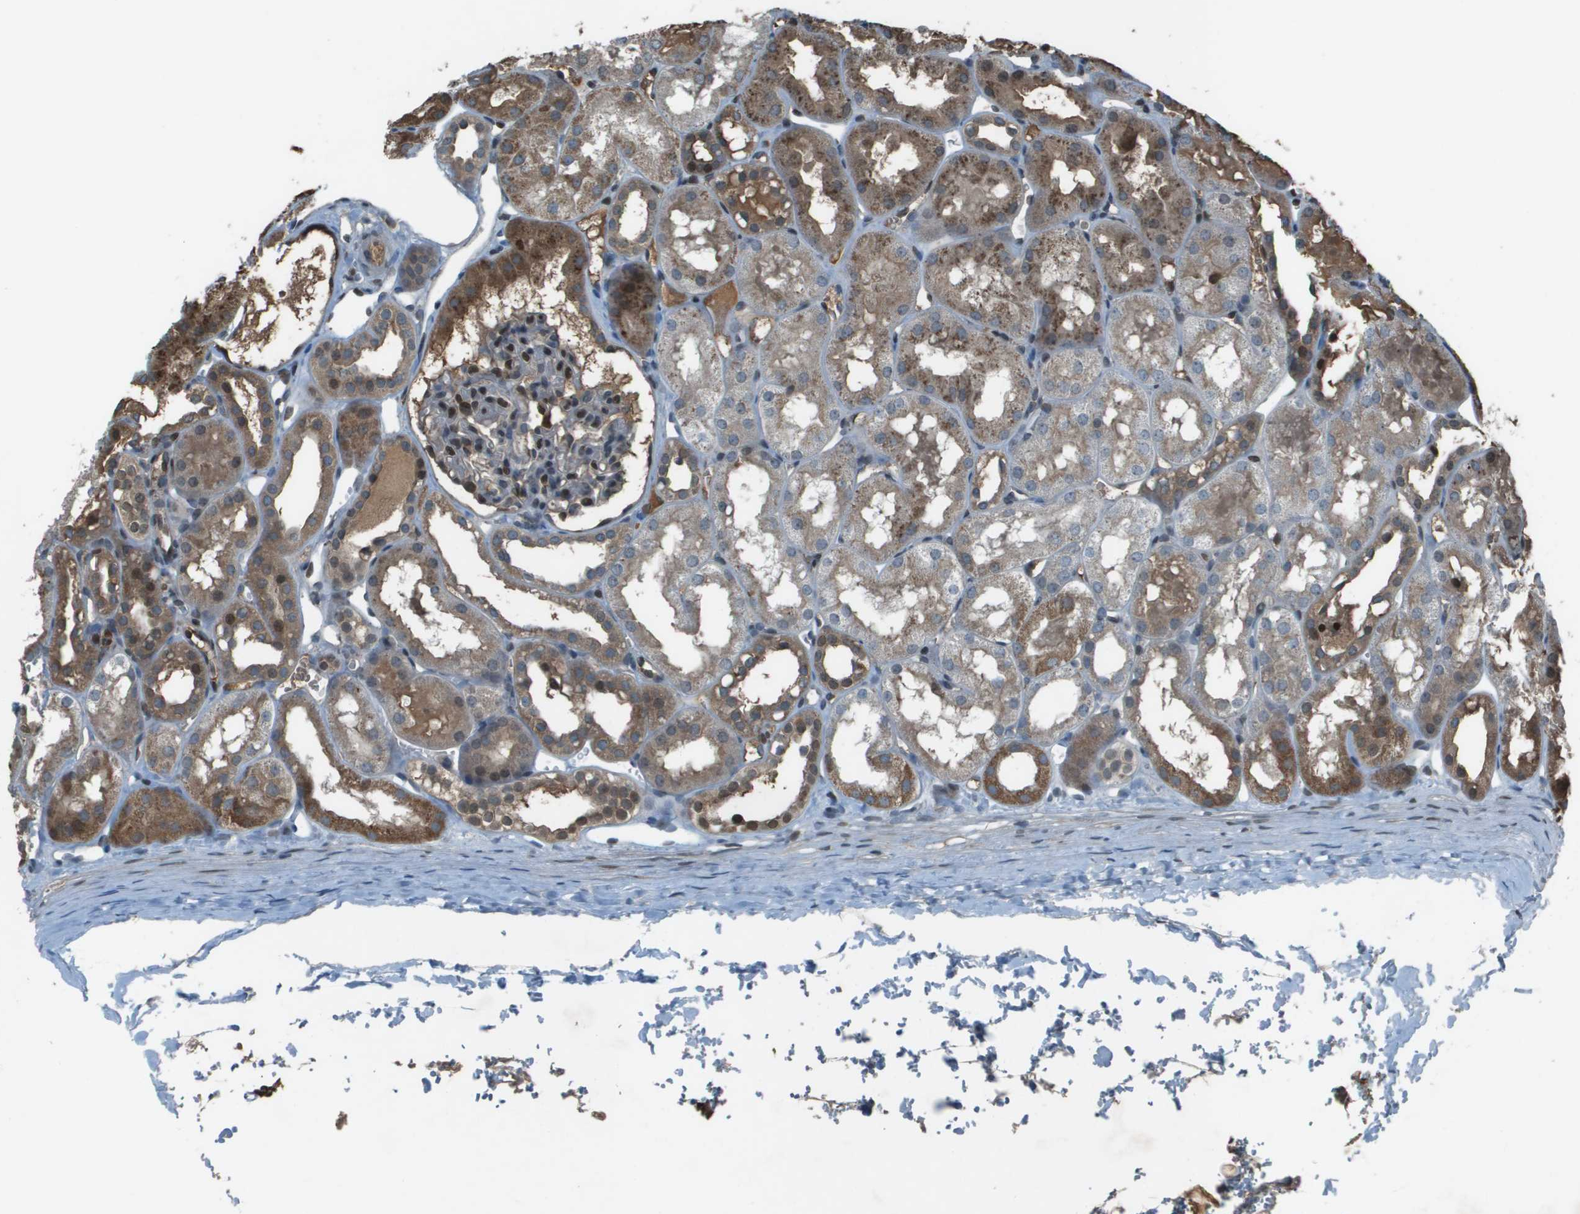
{"staining": {"intensity": "weak", "quantity": "<25%", "location": "nuclear"}, "tissue": "kidney", "cell_type": "Cells in glomeruli", "image_type": "normal", "snomed": [{"axis": "morphology", "description": "Normal tissue, NOS"}, {"axis": "topography", "description": "Kidney"}, {"axis": "topography", "description": "Urinary bladder"}], "caption": "High magnification brightfield microscopy of normal kidney stained with DAB (3,3'-diaminobenzidine) (brown) and counterstained with hematoxylin (blue): cells in glomeruli show no significant expression. (Brightfield microscopy of DAB (3,3'-diaminobenzidine) immunohistochemistry (IHC) at high magnification).", "gene": "CXCL12", "patient": {"sex": "male", "age": 16}}